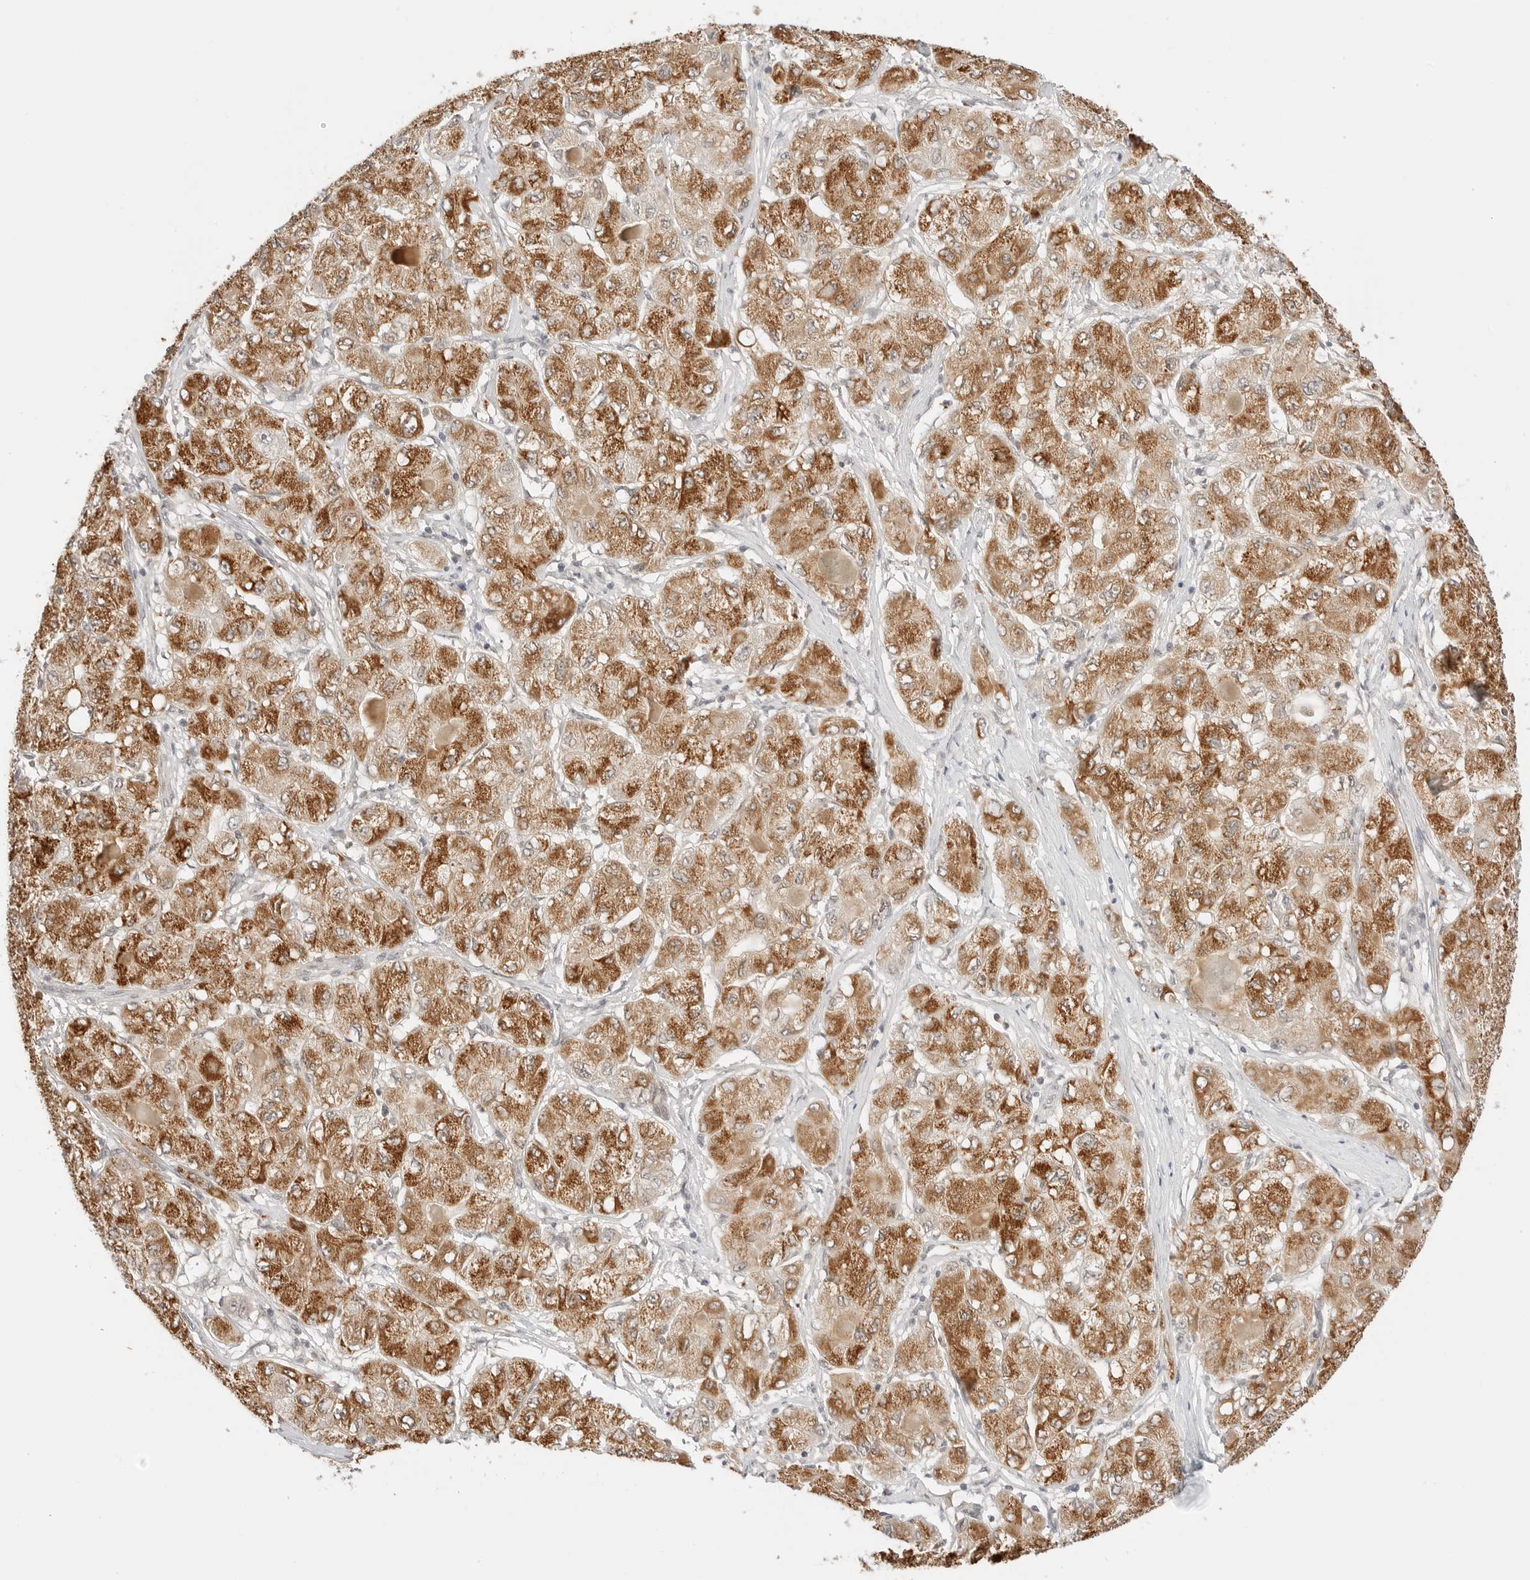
{"staining": {"intensity": "strong", "quantity": ">75%", "location": "cytoplasmic/membranous"}, "tissue": "liver cancer", "cell_type": "Tumor cells", "image_type": "cancer", "snomed": [{"axis": "morphology", "description": "Carcinoma, Hepatocellular, NOS"}, {"axis": "topography", "description": "Liver"}], "caption": "Immunohistochemical staining of human hepatocellular carcinoma (liver) exhibits high levels of strong cytoplasmic/membranous staining in approximately >75% of tumor cells.", "gene": "RPS6KL1", "patient": {"sex": "male", "age": 80}}